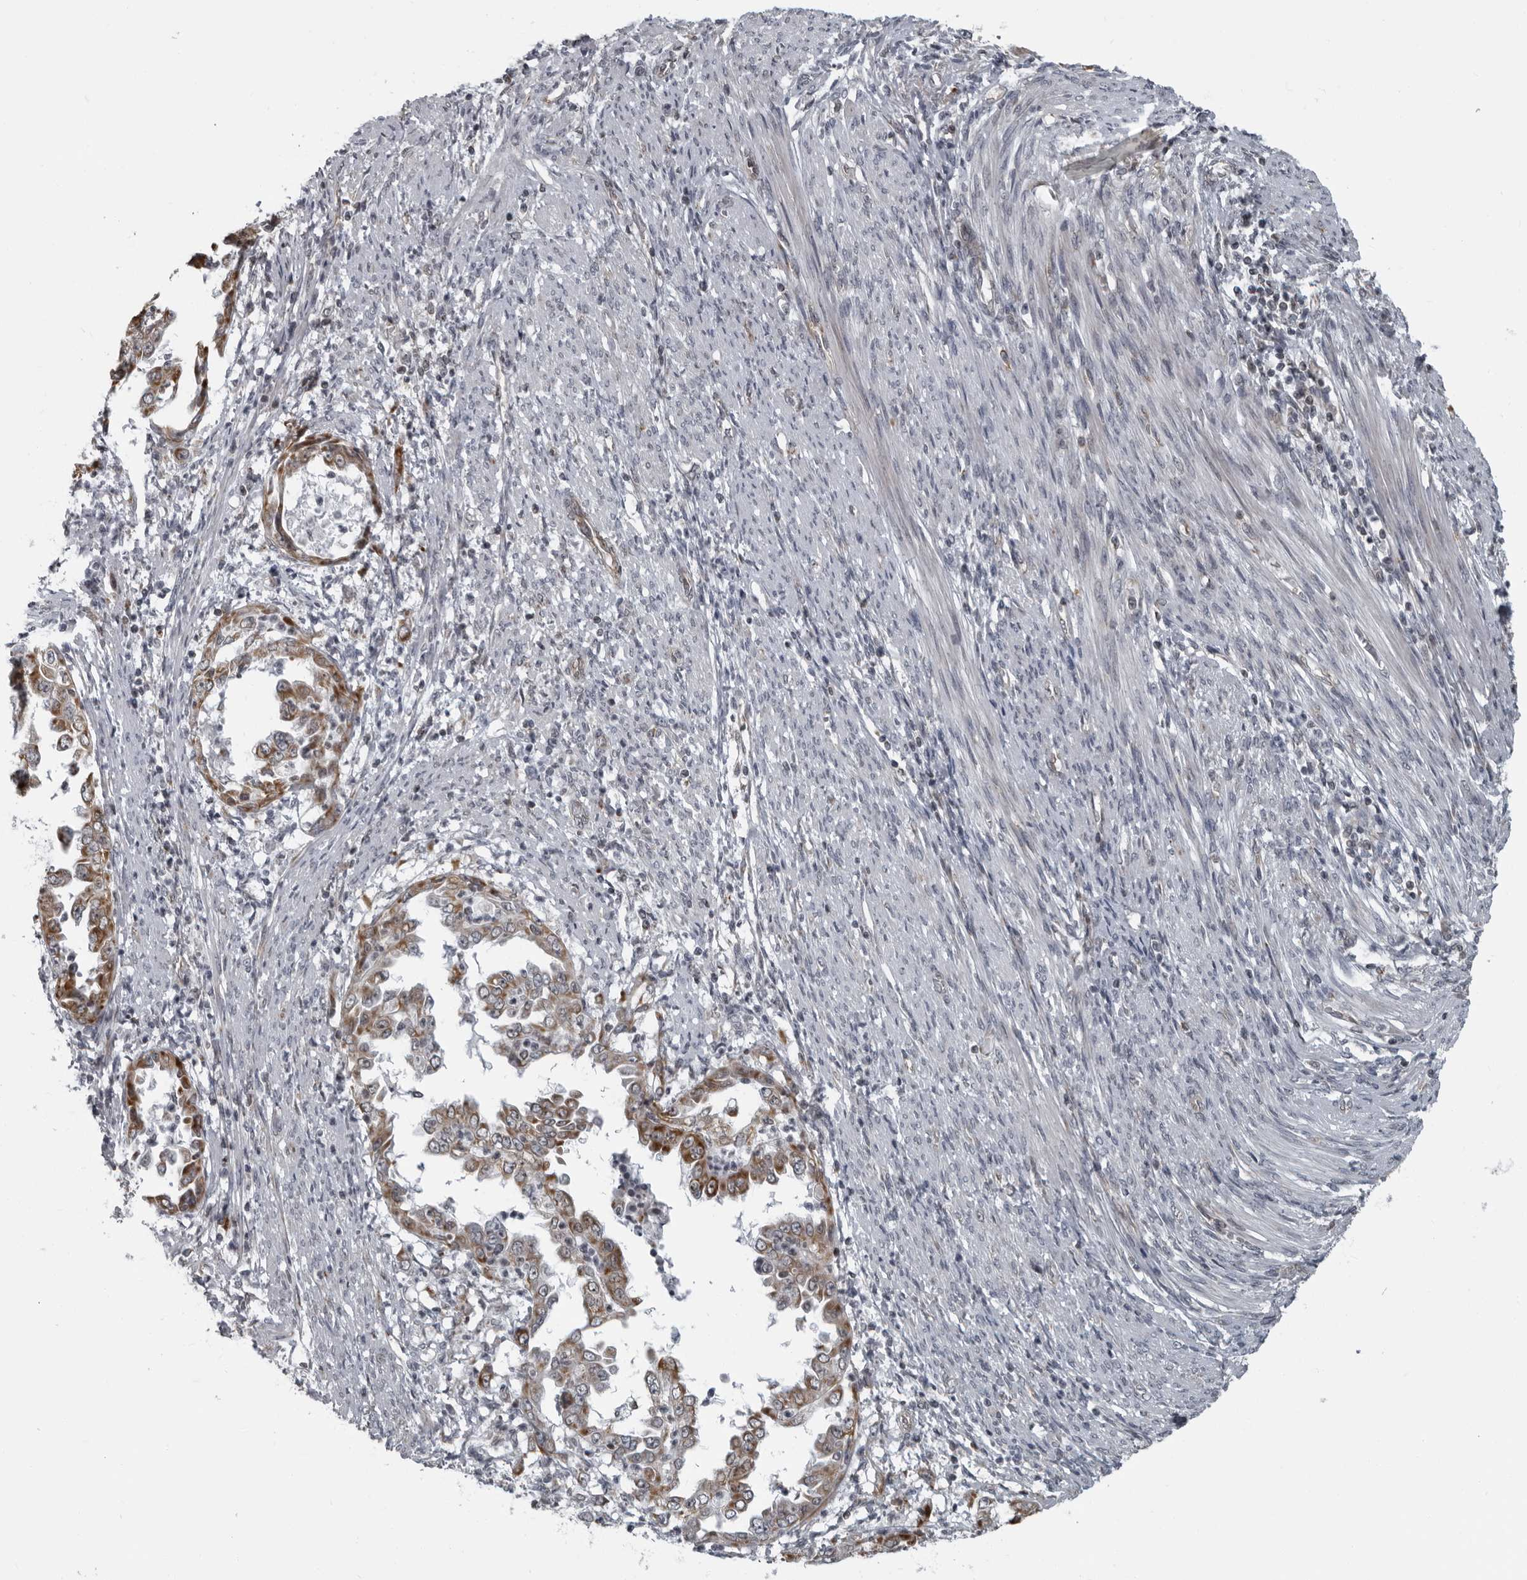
{"staining": {"intensity": "moderate", "quantity": ">75%", "location": "cytoplasmic/membranous"}, "tissue": "endometrial cancer", "cell_type": "Tumor cells", "image_type": "cancer", "snomed": [{"axis": "morphology", "description": "Adenocarcinoma, NOS"}, {"axis": "topography", "description": "Endometrium"}], "caption": "Immunohistochemistry micrograph of human endometrial cancer stained for a protein (brown), which reveals medium levels of moderate cytoplasmic/membranous positivity in about >75% of tumor cells.", "gene": "RTCA", "patient": {"sex": "female", "age": 85}}